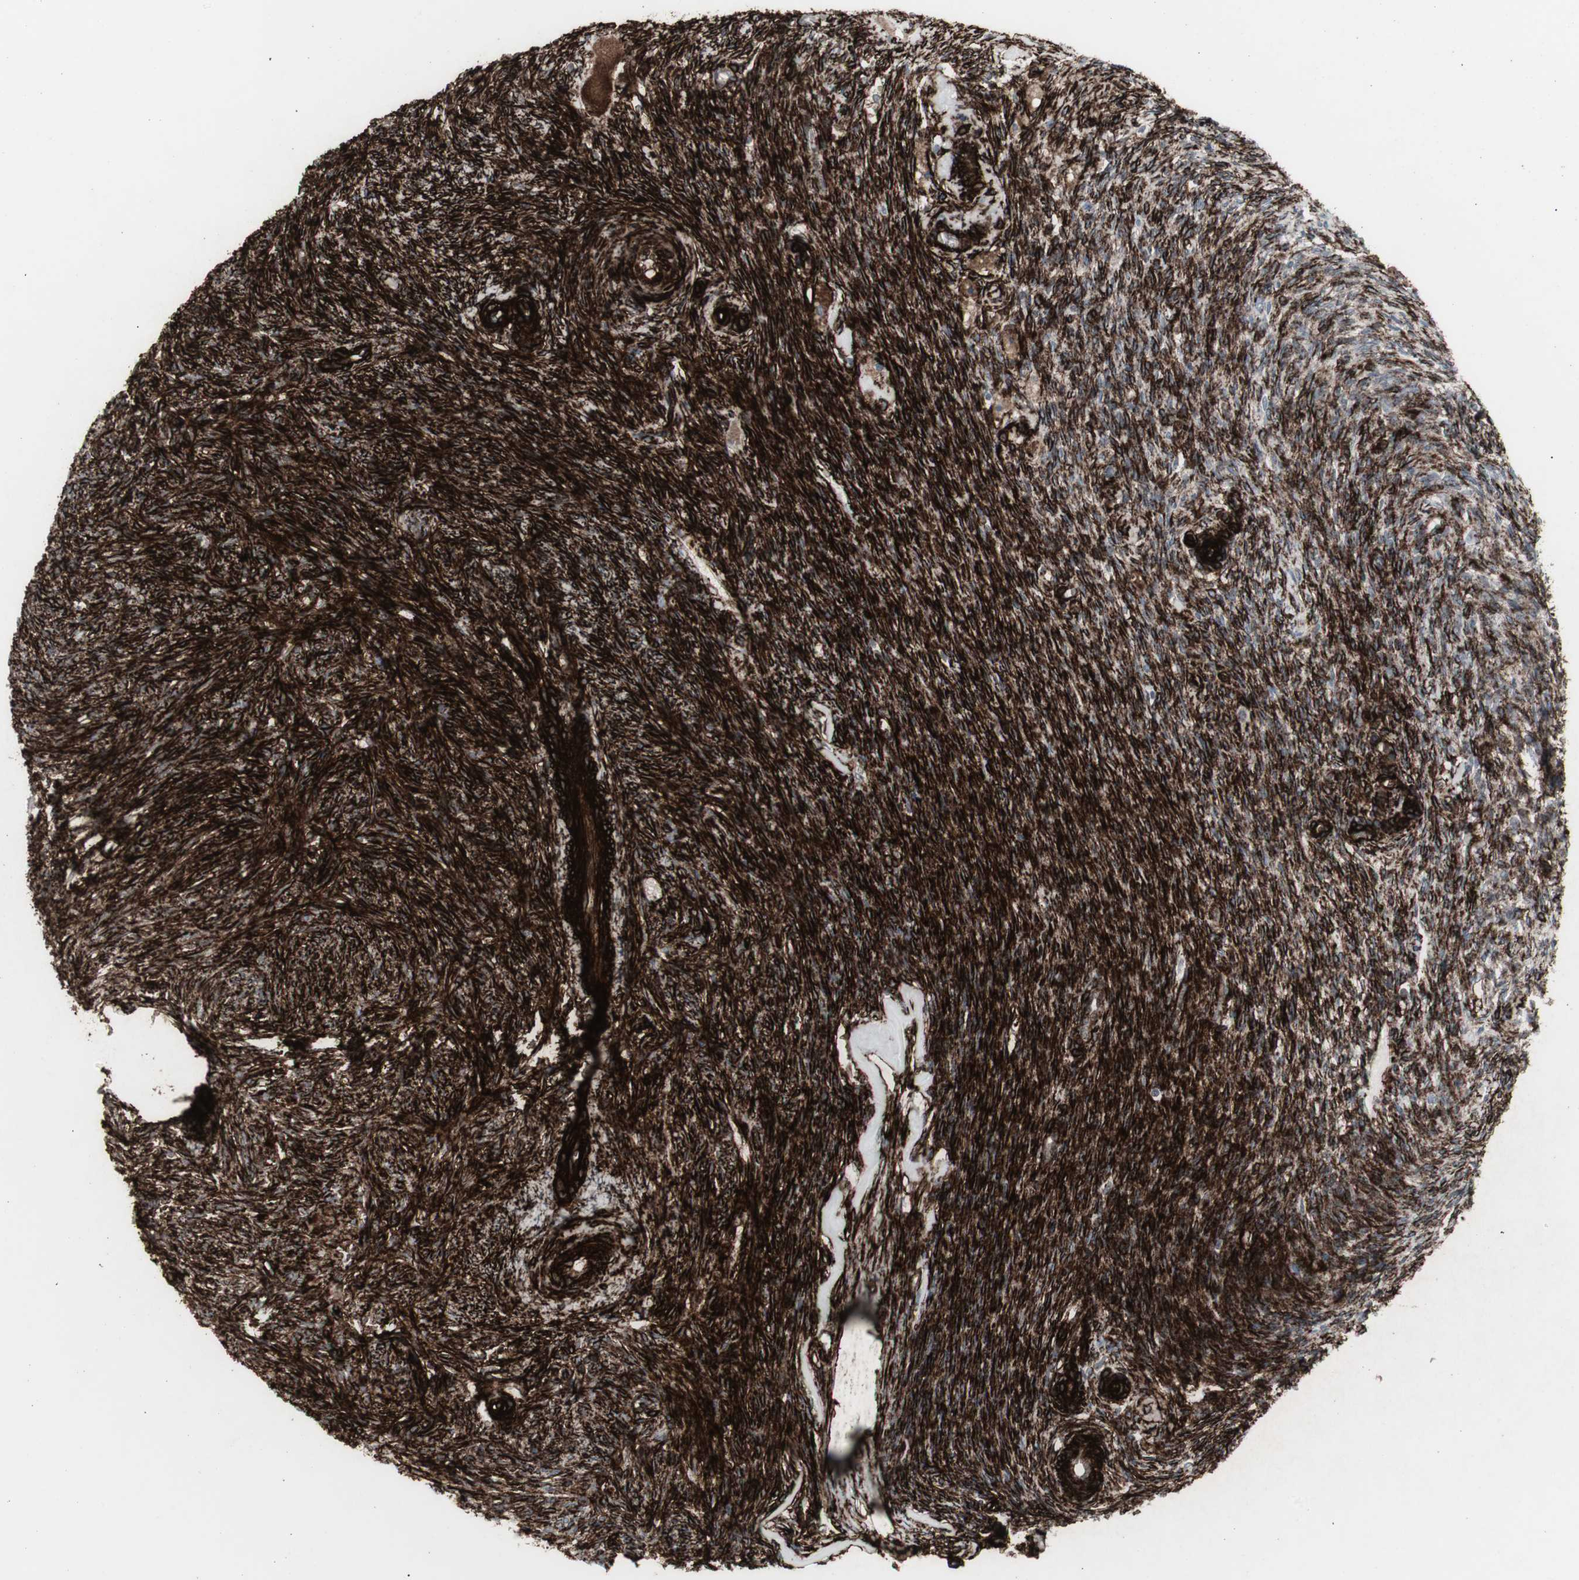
{"staining": {"intensity": "strong", "quantity": "25%-75%", "location": "cytoplasmic/membranous"}, "tissue": "ovary", "cell_type": "Follicle cells", "image_type": "normal", "snomed": [{"axis": "morphology", "description": "Normal tissue, NOS"}, {"axis": "topography", "description": "Ovary"}], "caption": "Strong cytoplasmic/membranous staining for a protein is appreciated in approximately 25%-75% of follicle cells of normal ovary using immunohistochemistry (IHC).", "gene": "PDGFA", "patient": {"sex": "female", "age": 60}}